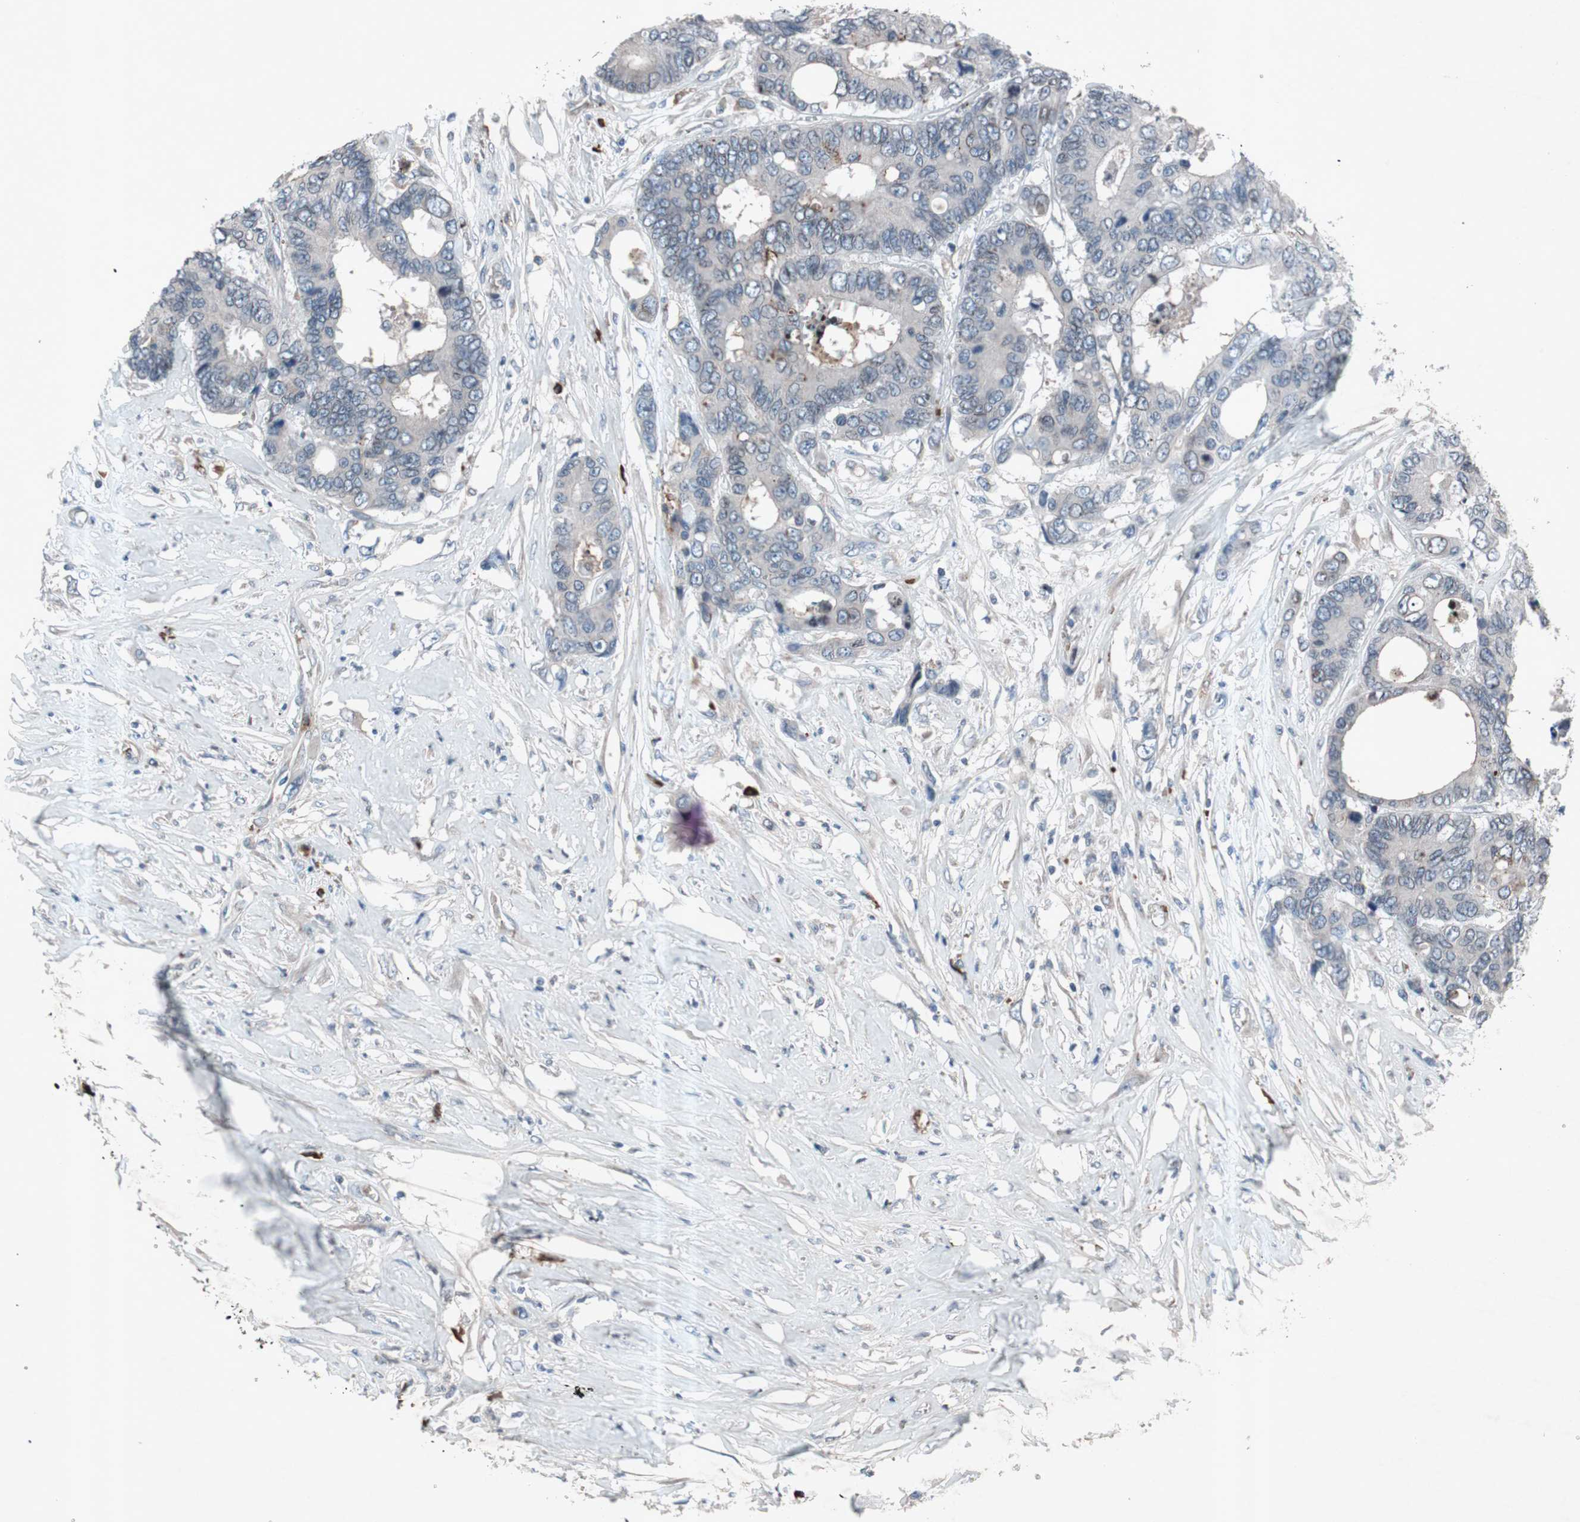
{"staining": {"intensity": "weak", "quantity": "<25%", "location": "cytoplasmic/membranous"}, "tissue": "colorectal cancer", "cell_type": "Tumor cells", "image_type": "cancer", "snomed": [{"axis": "morphology", "description": "Adenocarcinoma, NOS"}, {"axis": "topography", "description": "Rectum"}], "caption": "There is no significant expression in tumor cells of colorectal adenocarcinoma.", "gene": "GRB7", "patient": {"sex": "male", "age": 55}}